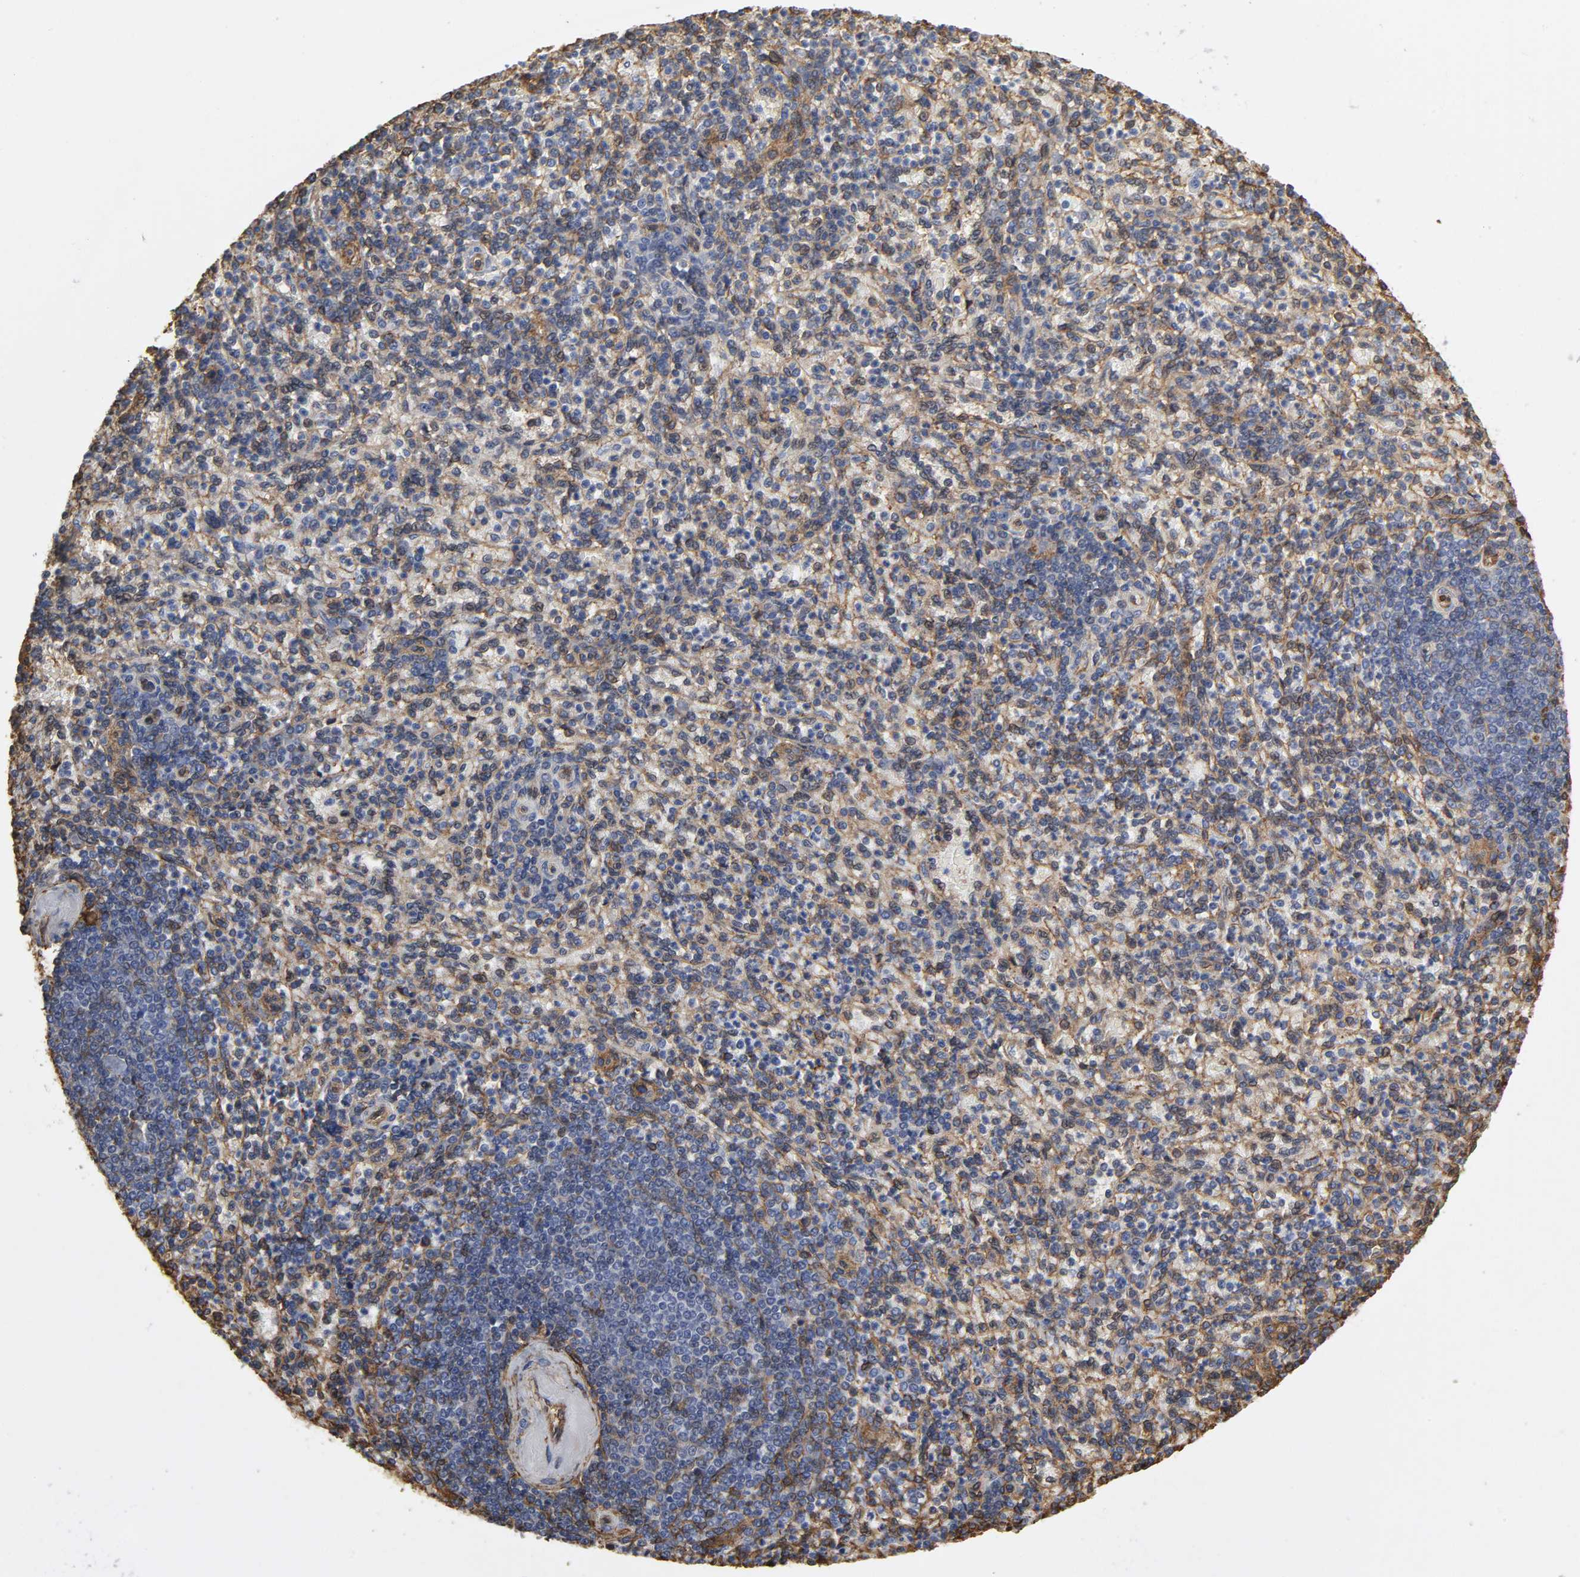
{"staining": {"intensity": "moderate", "quantity": "25%-75%", "location": "cytoplasmic/membranous"}, "tissue": "spleen", "cell_type": "Cells in red pulp", "image_type": "normal", "snomed": [{"axis": "morphology", "description": "Normal tissue, NOS"}, {"axis": "topography", "description": "Spleen"}], "caption": "Protein expression analysis of normal spleen displays moderate cytoplasmic/membranous staining in approximately 25%-75% of cells in red pulp. (Brightfield microscopy of DAB IHC at high magnification).", "gene": "ANXA2", "patient": {"sex": "female", "age": 74}}